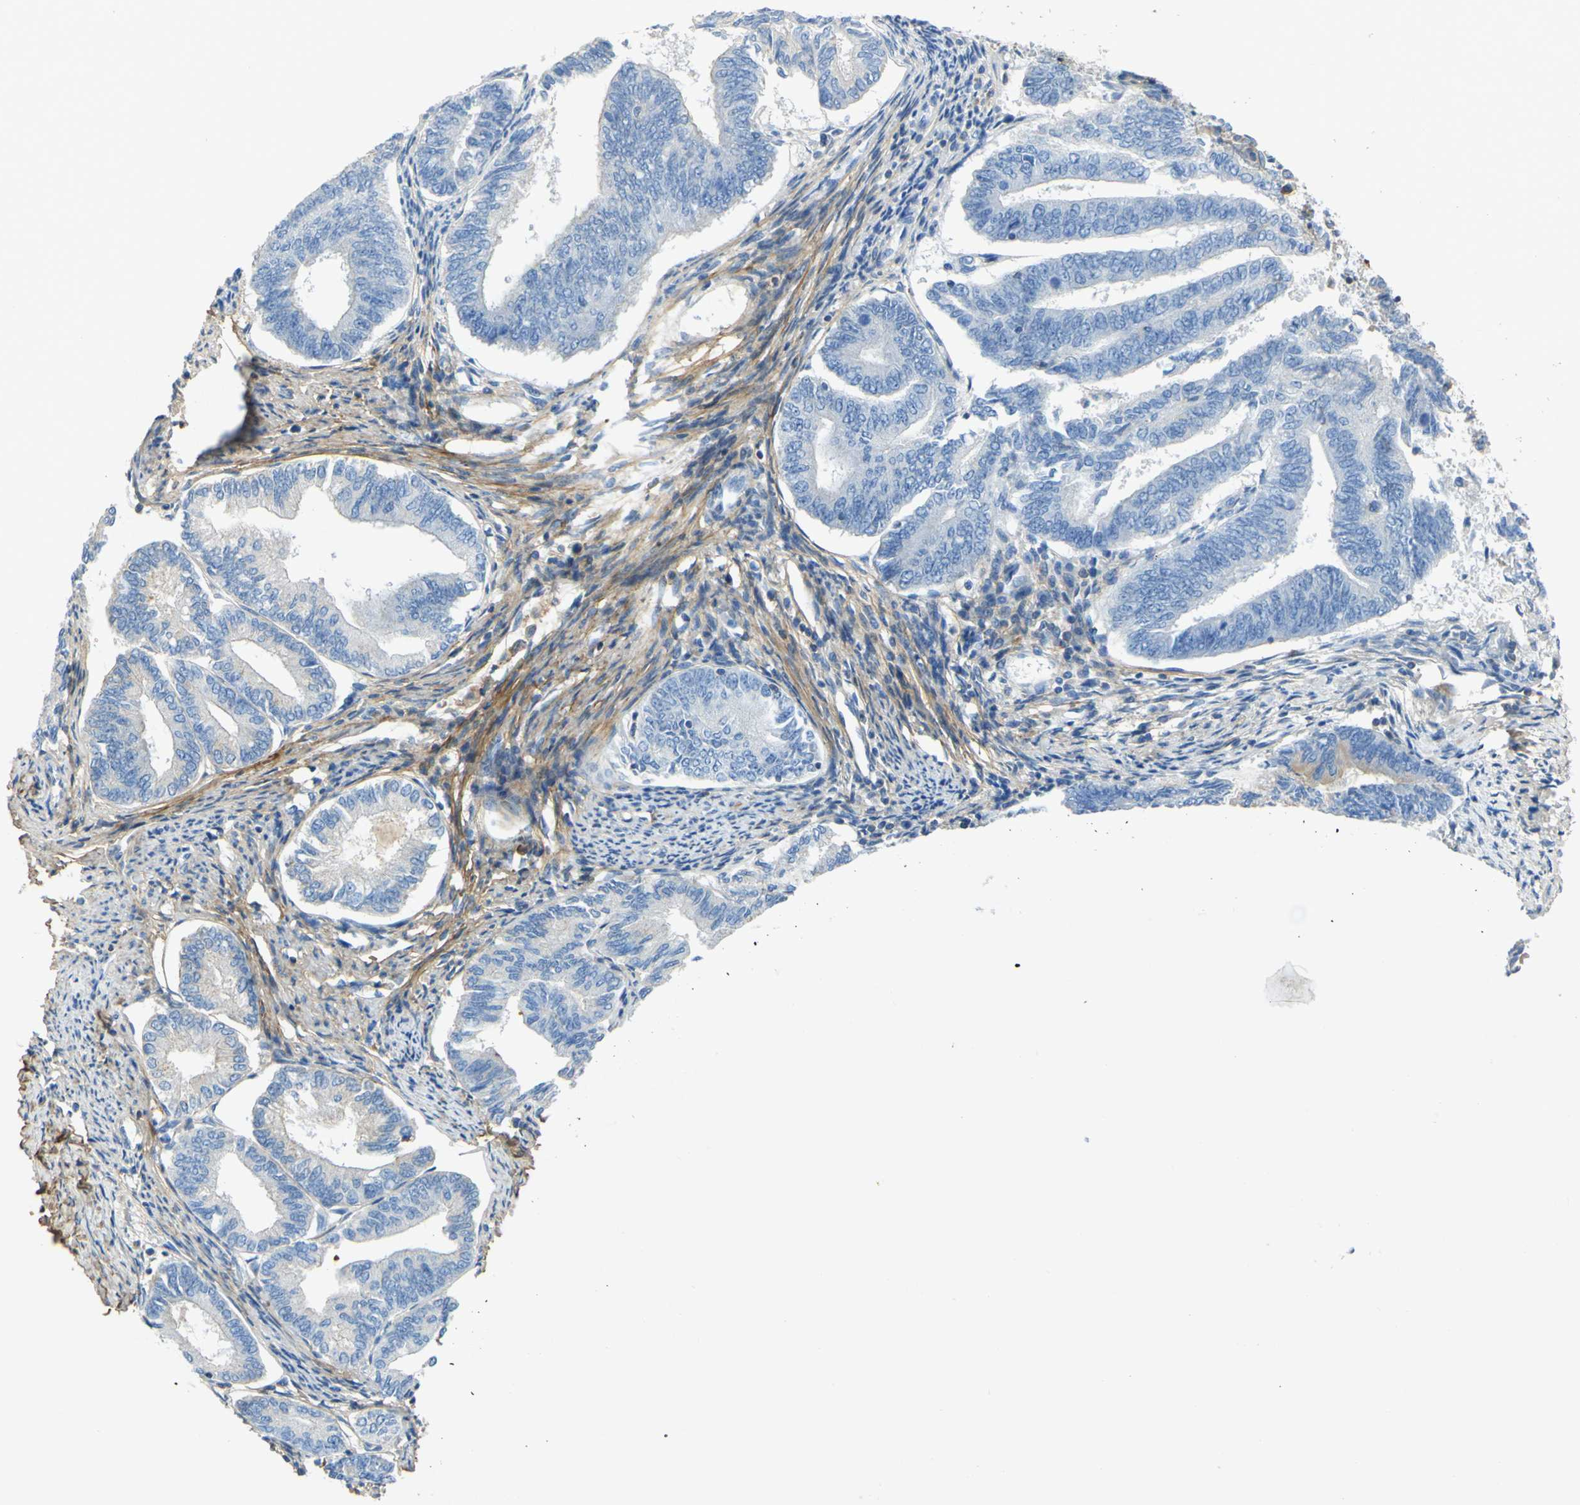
{"staining": {"intensity": "negative", "quantity": "none", "location": "none"}, "tissue": "endometrial cancer", "cell_type": "Tumor cells", "image_type": "cancer", "snomed": [{"axis": "morphology", "description": "Adenocarcinoma, NOS"}, {"axis": "topography", "description": "Endometrium"}], "caption": "Adenocarcinoma (endometrial) was stained to show a protein in brown. There is no significant staining in tumor cells.", "gene": "OGN", "patient": {"sex": "female", "age": 86}}